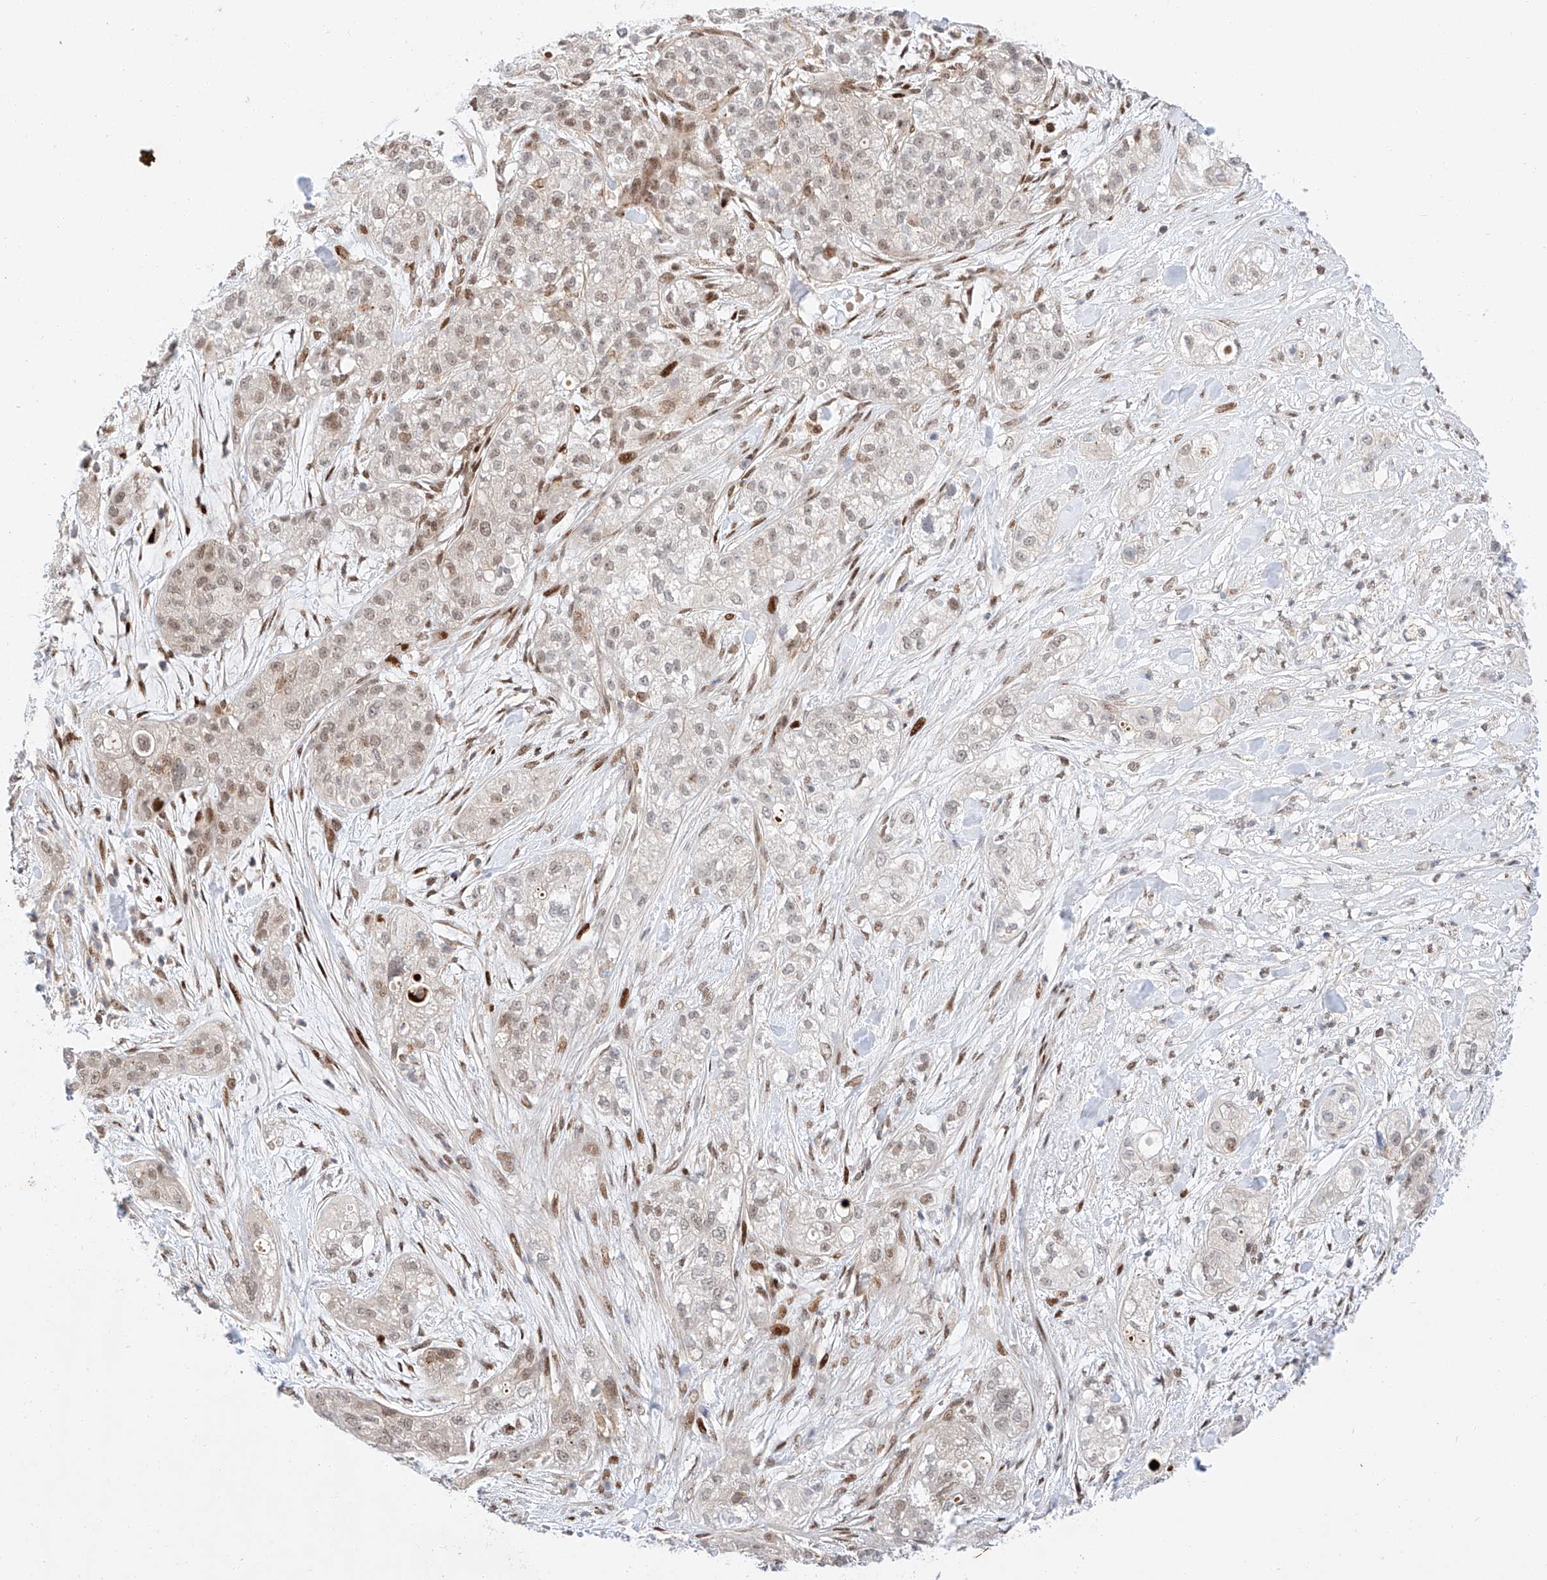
{"staining": {"intensity": "moderate", "quantity": "<25%", "location": "nuclear"}, "tissue": "pancreatic cancer", "cell_type": "Tumor cells", "image_type": "cancer", "snomed": [{"axis": "morphology", "description": "Adenocarcinoma, NOS"}, {"axis": "topography", "description": "Pancreas"}], "caption": "The micrograph demonstrates staining of pancreatic cancer, revealing moderate nuclear protein expression (brown color) within tumor cells.", "gene": "HDAC9", "patient": {"sex": "female", "age": 78}}